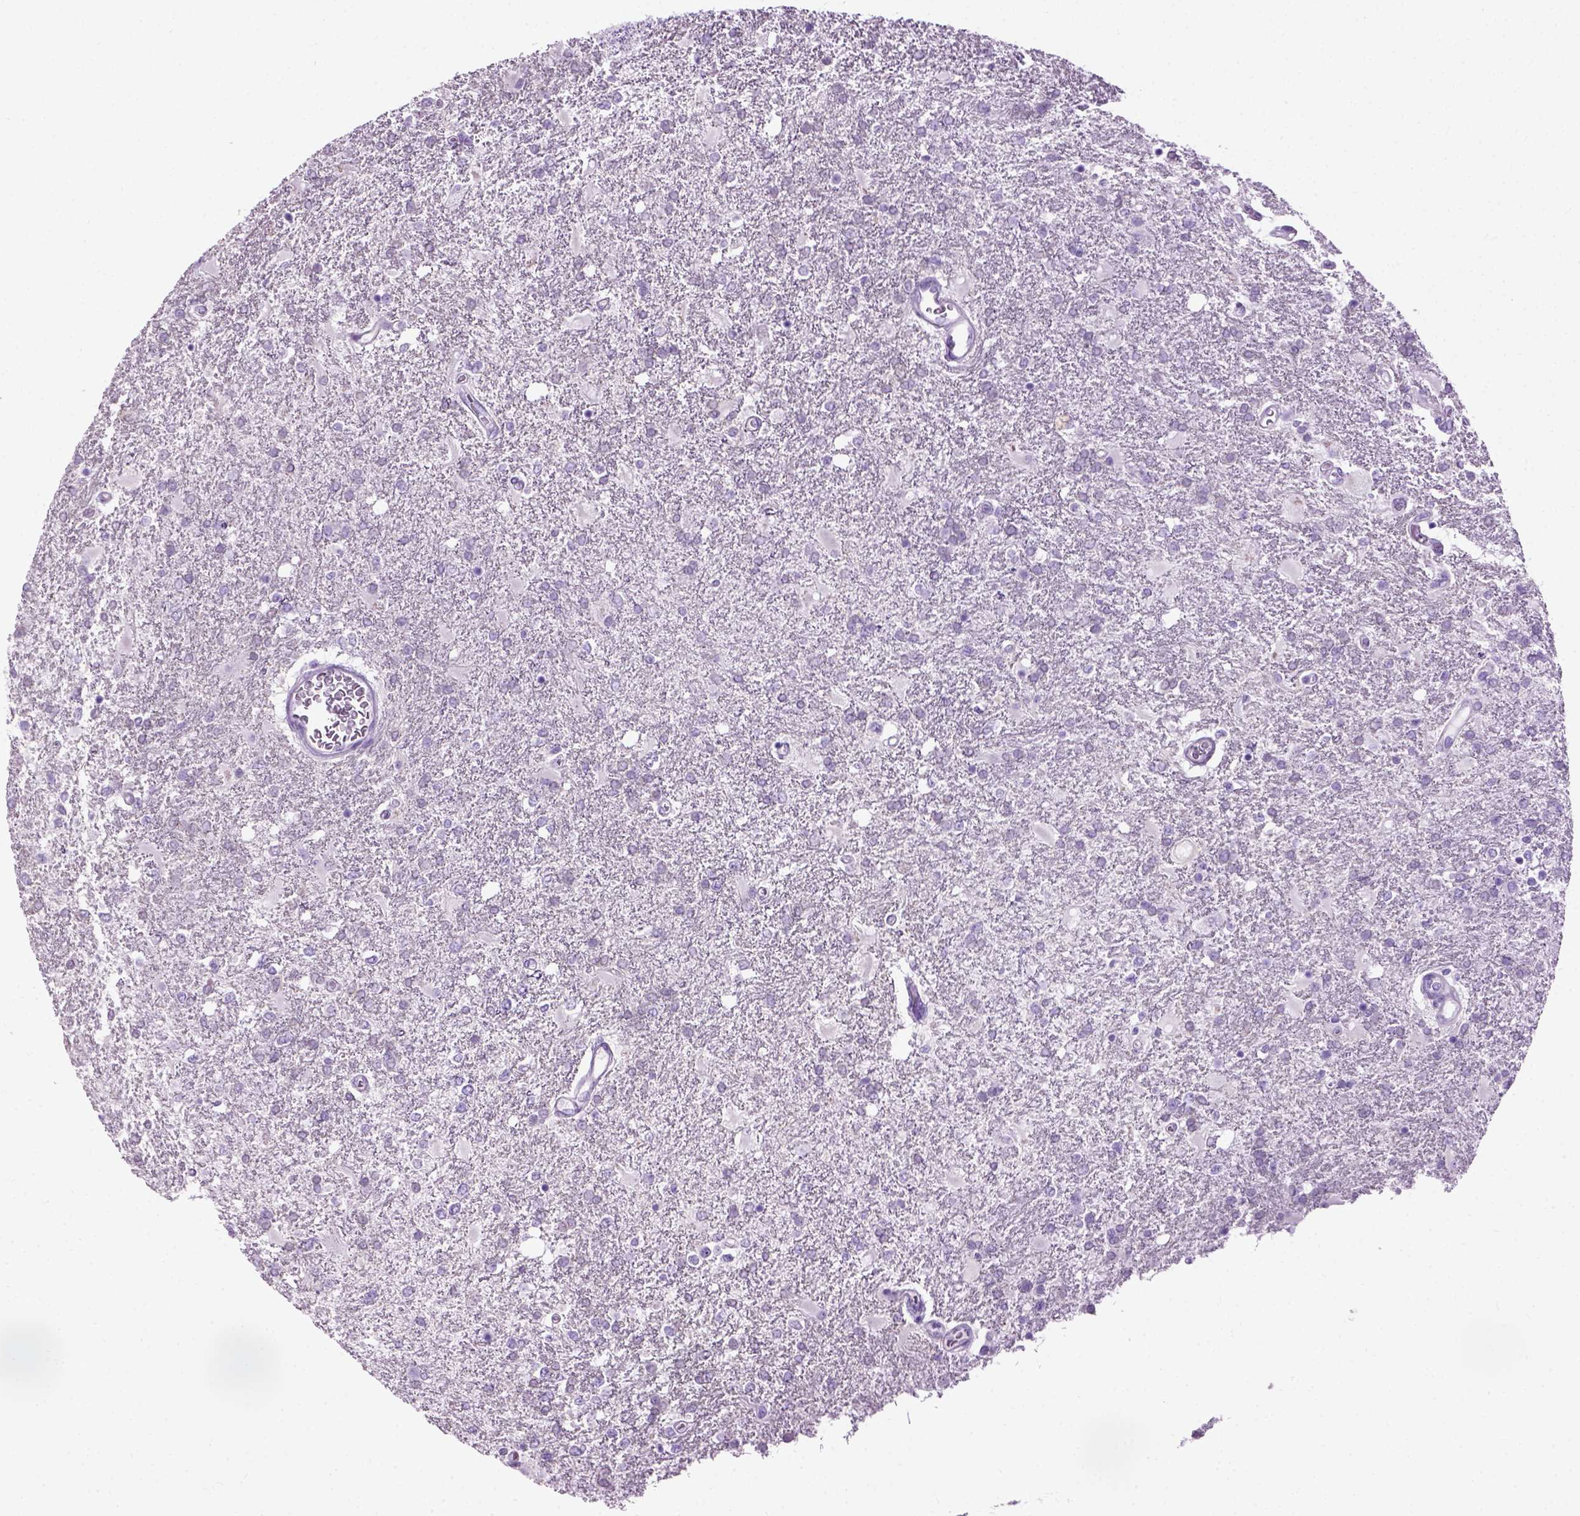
{"staining": {"intensity": "negative", "quantity": "none", "location": "none"}, "tissue": "glioma", "cell_type": "Tumor cells", "image_type": "cancer", "snomed": [{"axis": "morphology", "description": "Glioma, malignant, High grade"}, {"axis": "topography", "description": "Cerebral cortex"}], "caption": "This is an immunohistochemistry micrograph of human malignant high-grade glioma. There is no expression in tumor cells.", "gene": "GABRB2", "patient": {"sex": "male", "age": 79}}